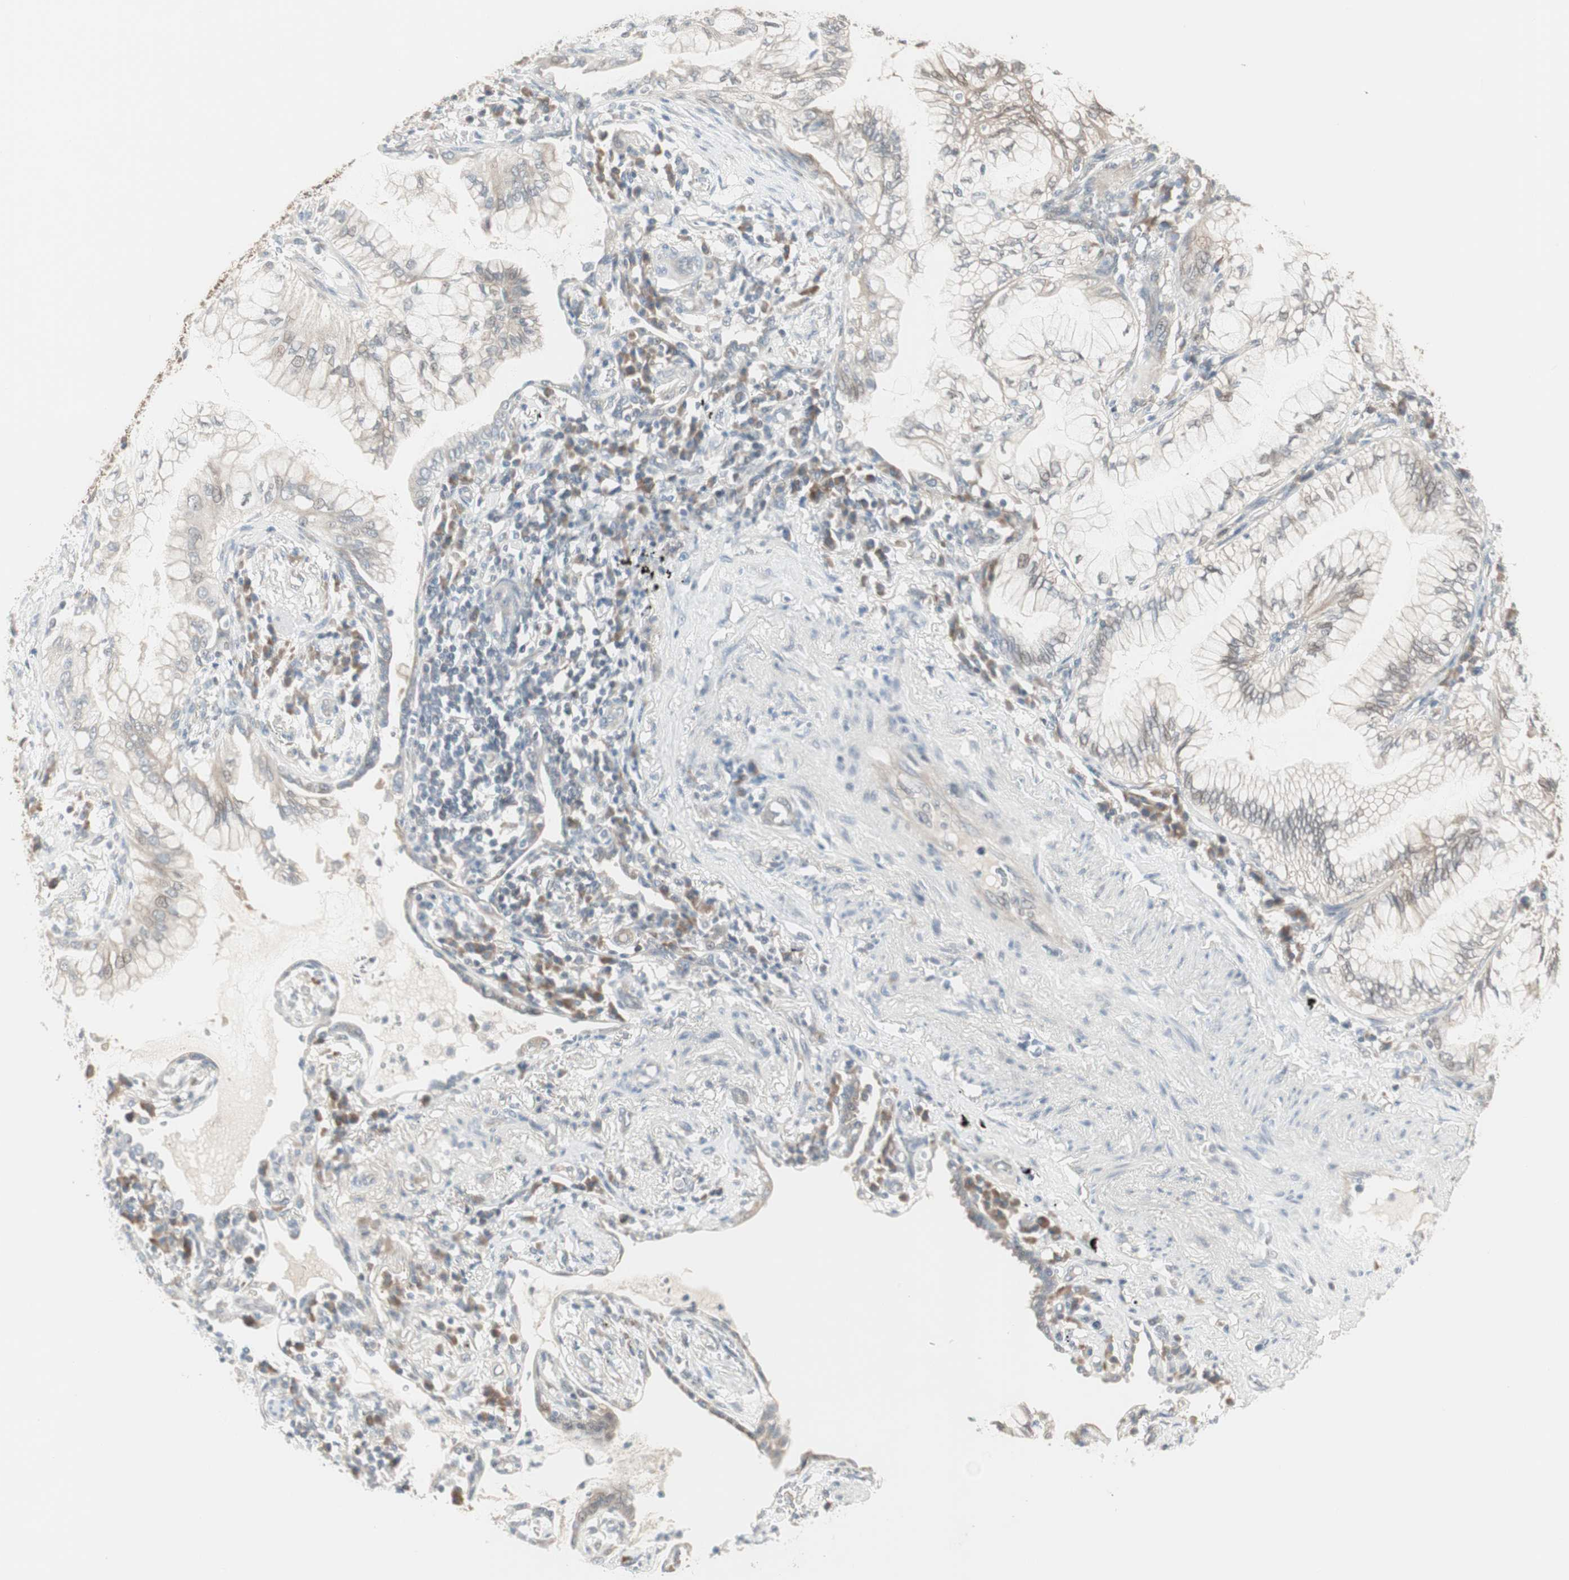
{"staining": {"intensity": "moderate", "quantity": "<25%", "location": "cytoplasmic/membranous"}, "tissue": "lung cancer", "cell_type": "Tumor cells", "image_type": "cancer", "snomed": [{"axis": "morphology", "description": "Adenocarcinoma, NOS"}, {"axis": "topography", "description": "Lung"}], "caption": "Approximately <25% of tumor cells in human lung cancer show moderate cytoplasmic/membranous protein expression as visualized by brown immunohistochemical staining.", "gene": "PDZK1", "patient": {"sex": "female", "age": 70}}